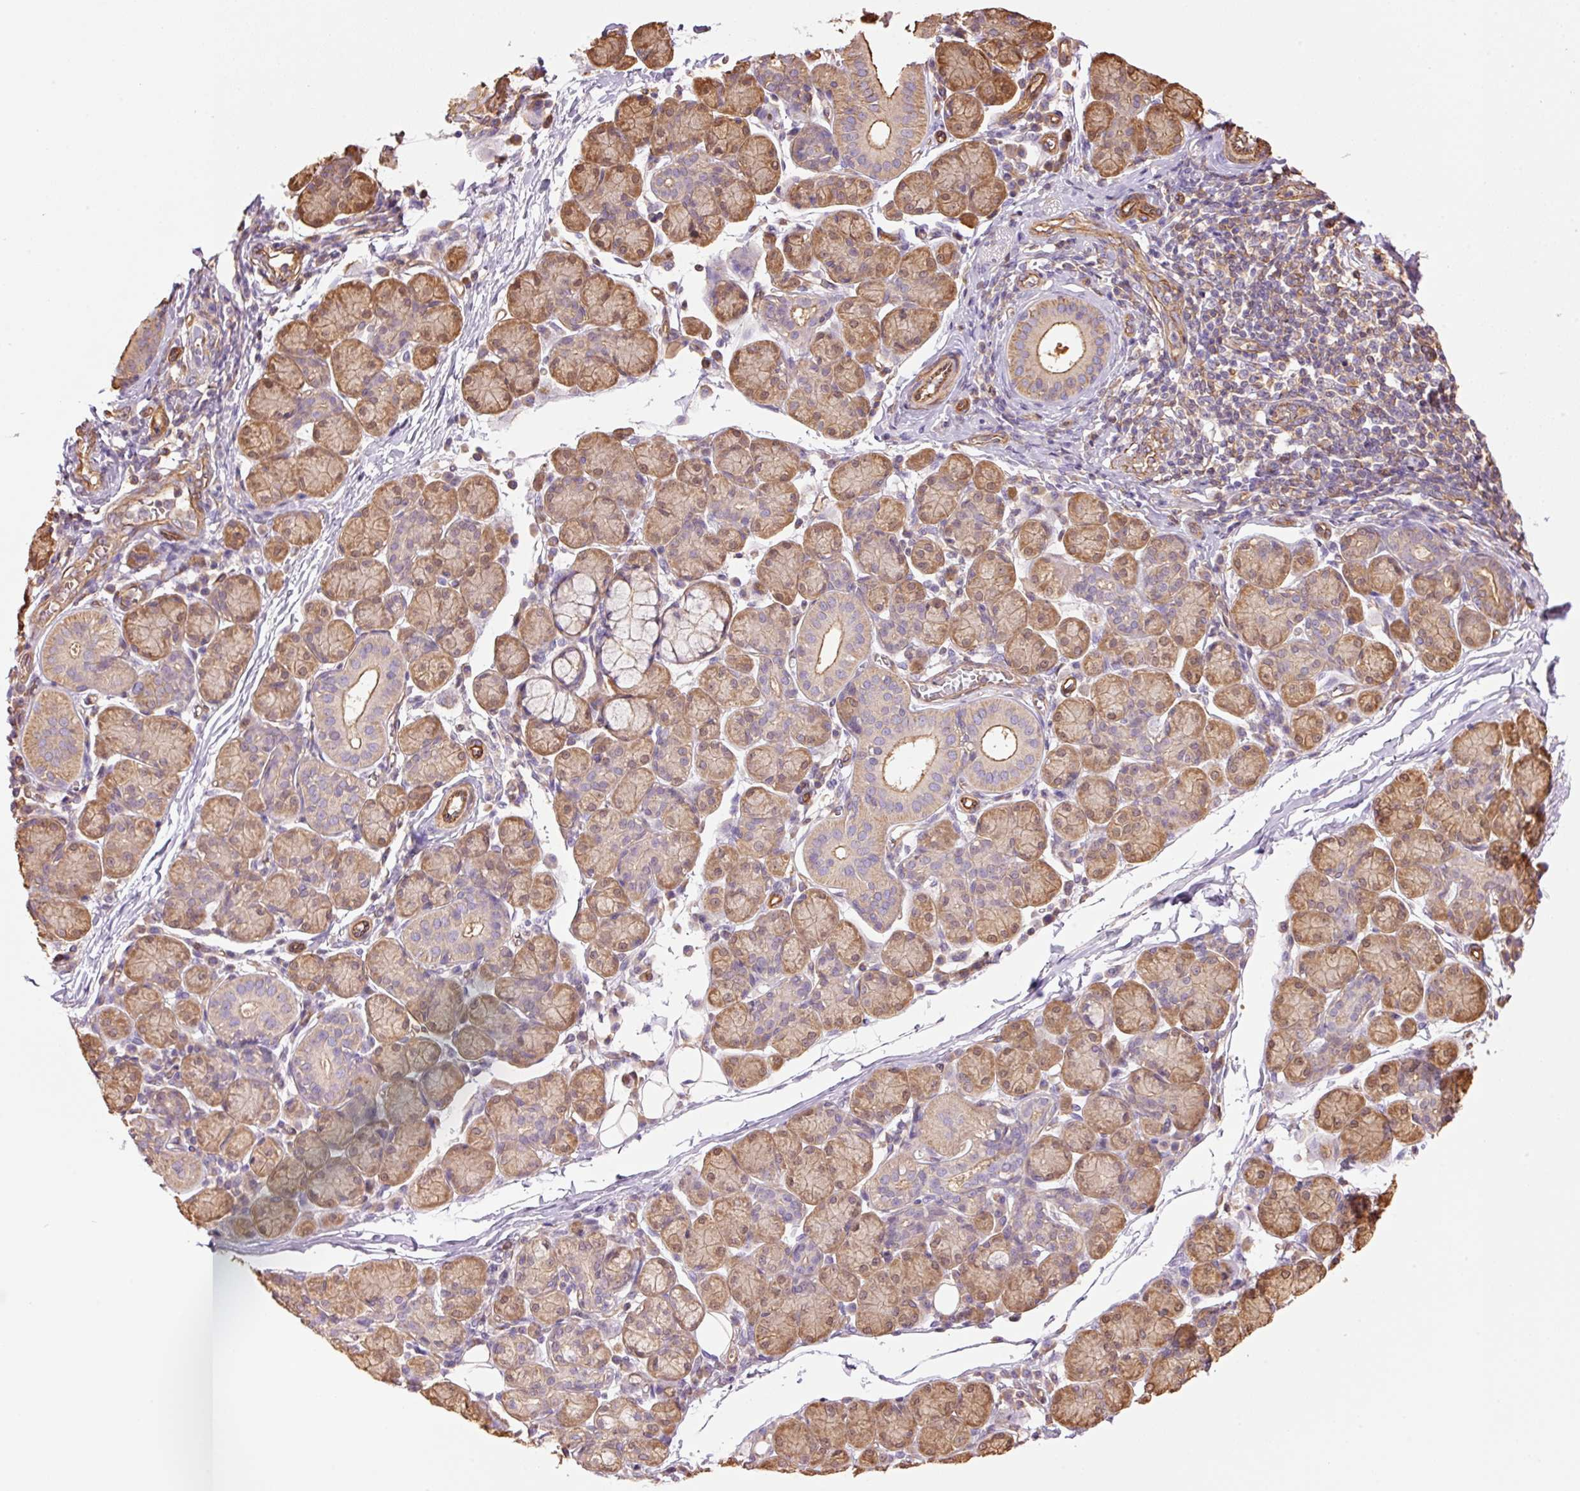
{"staining": {"intensity": "moderate", "quantity": ">75%", "location": "cytoplasmic/membranous"}, "tissue": "salivary gland", "cell_type": "Glandular cells", "image_type": "normal", "snomed": [{"axis": "morphology", "description": "Normal tissue, NOS"}, {"axis": "morphology", "description": "Inflammation, NOS"}, {"axis": "topography", "description": "Lymph node"}, {"axis": "topography", "description": "Salivary gland"}], "caption": "DAB (3,3'-diaminobenzidine) immunohistochemical staining of normal salivary gland displays moderate cytoplasmic/membranous protein expression in approximately >75% of glandular cells. (DAB (3,3'-diaminobenzidine) IHC, brown staining for protein, blue staining for nuclei).", "gene": "PPP1R1B", "patient": {"sex": "male", "age": 3}}